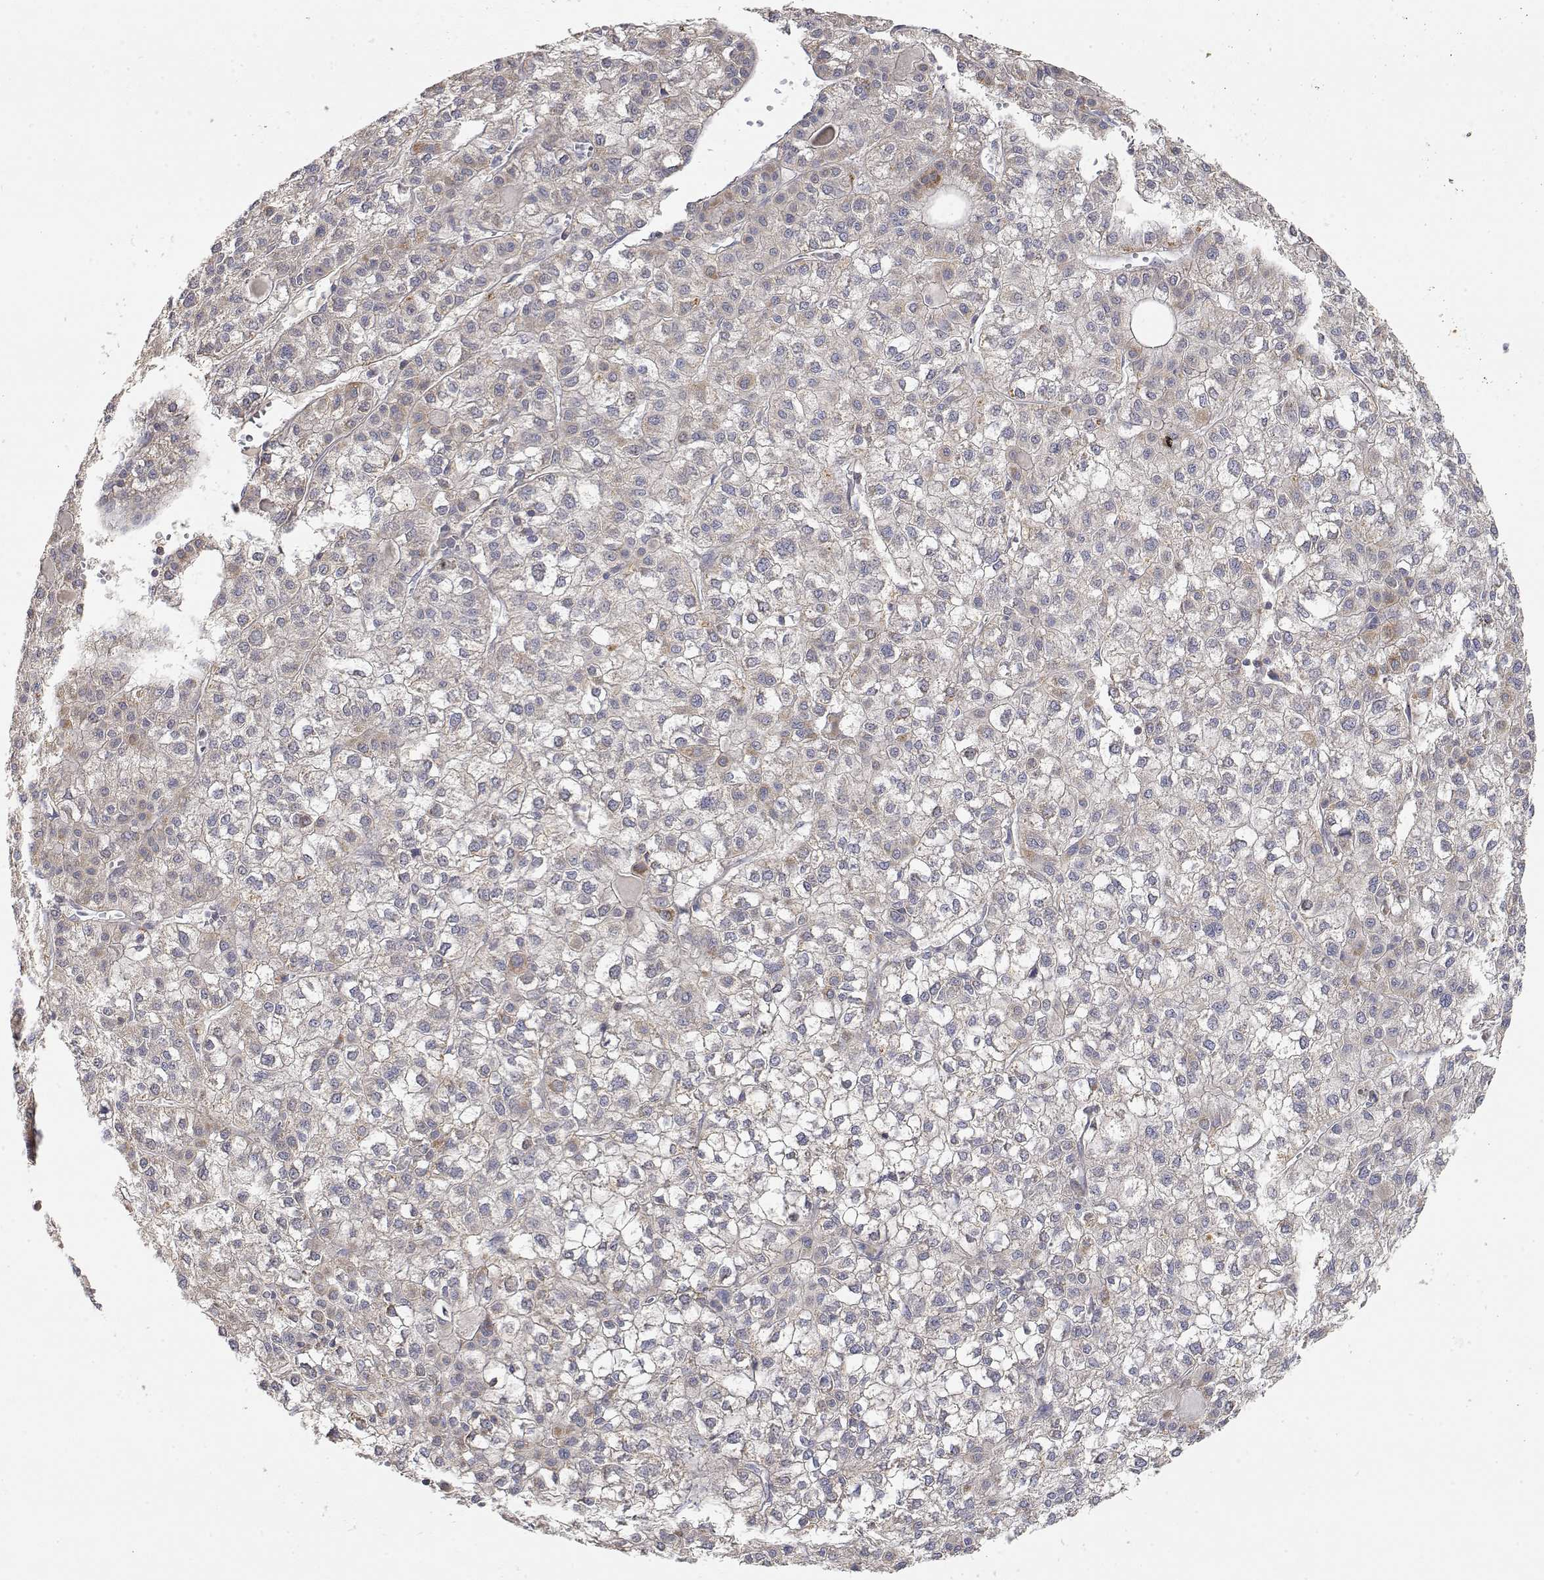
{"staining": {"intensity": "negative", "quantity": "none", "location": "none"}, "tissue": "liver cancer", "cell_type": "Tumor cells", "image_type": "cancer", "snomed": [{"axis": "morphology", "description": "Carcinoma, Hepatocellular, NOS"}, {"axis": "topography", "description": "Liver"}], "caption": "Liver cancer was stained to show a protein in brown. There is no significant positivity in tumor cells.", "gene": "LONRF3", "patient": {"sex": "female", "age": 43}}